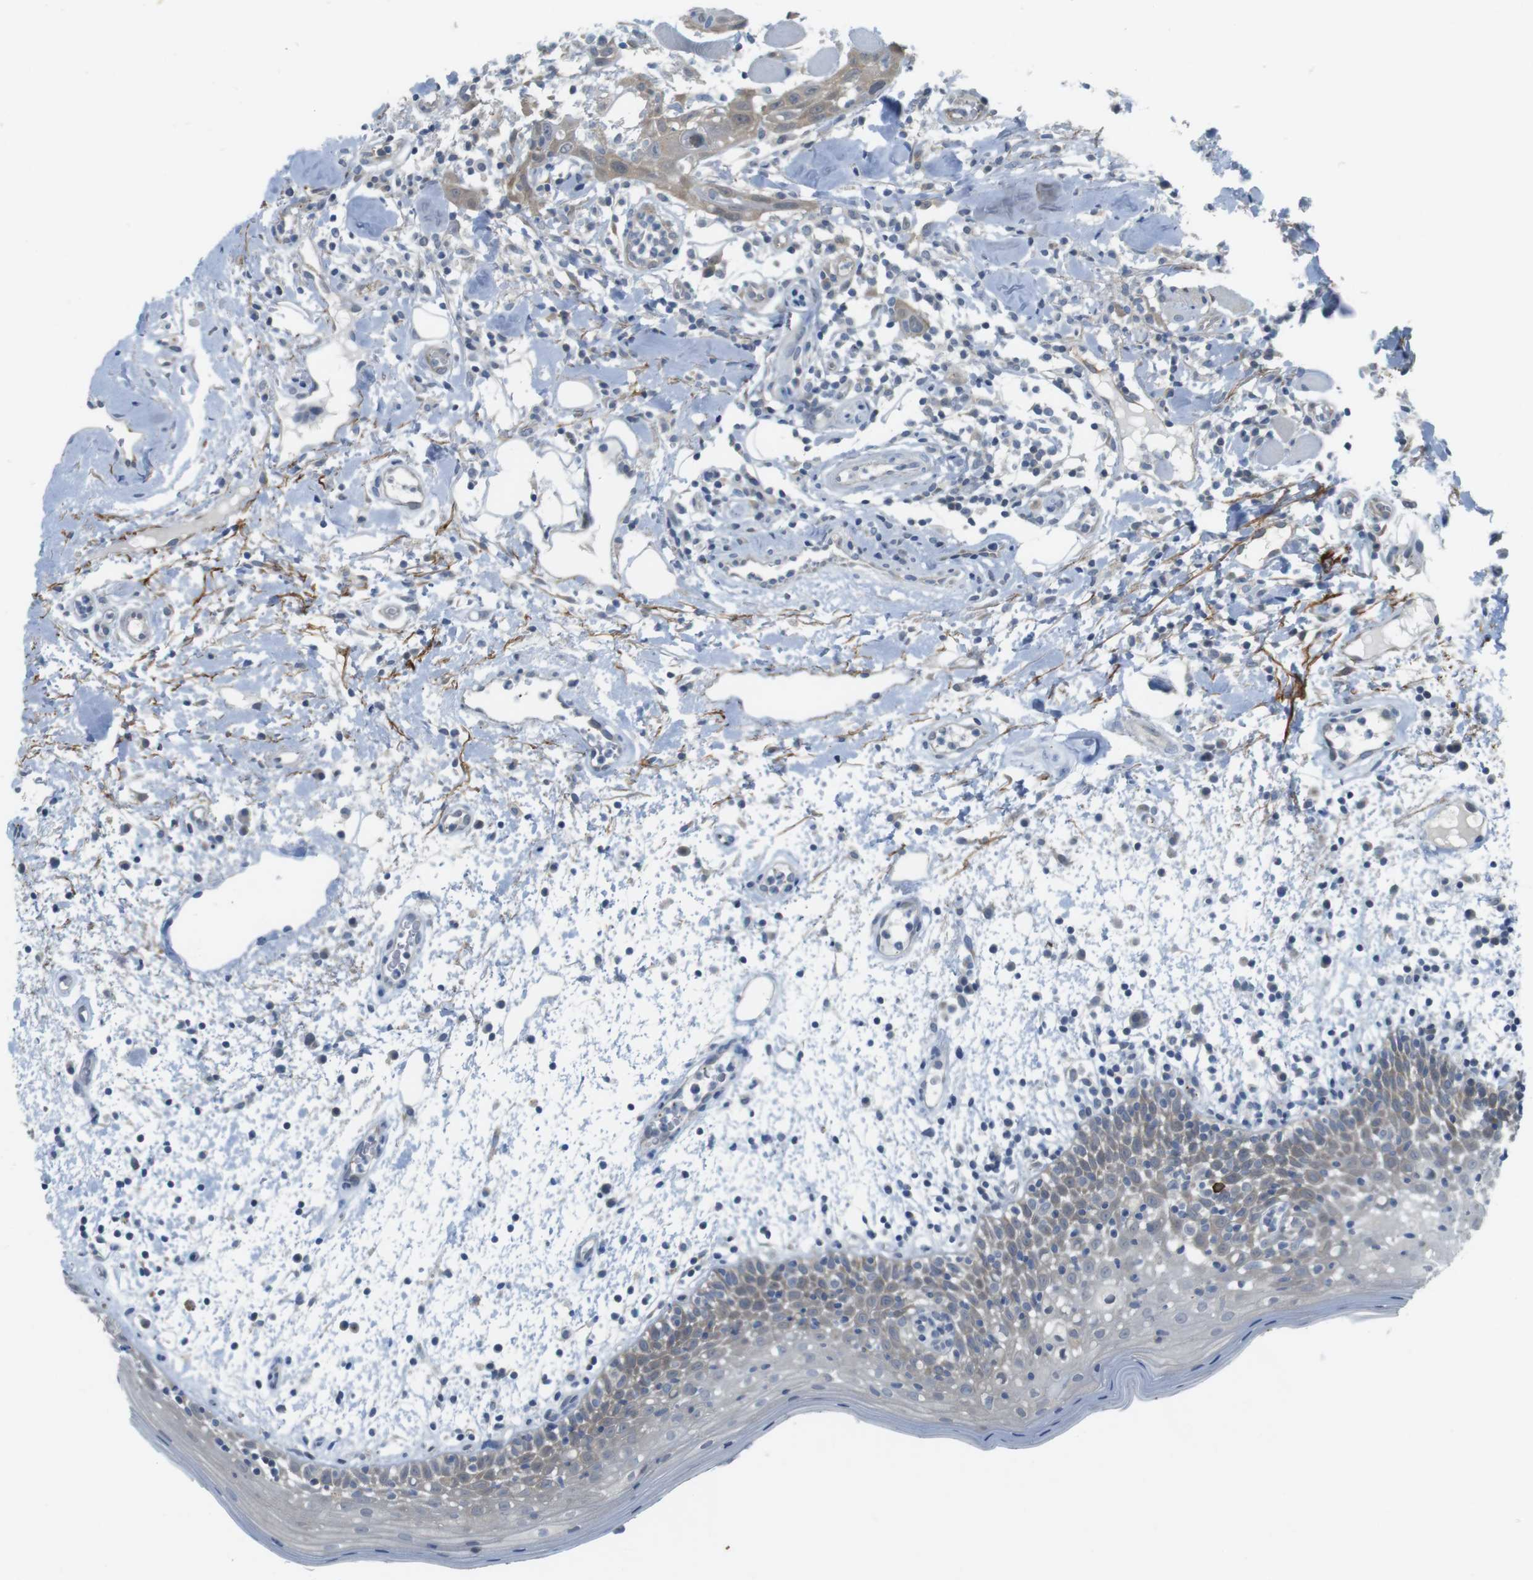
{"staining": {"intensity": "moderate", "quantity": "<25%", "location": "cytoplasmic/membranous"}, "tissue": "oral mucosa", "cell_type": "Squamous epithelial cells", "image_type": "normal", "snomed": [{"axis": "morphology", "description": "Normal tissue, NOS"}, {"axis": "morphology", "description": "Squamous cell carcinoma, NOS"}, {"axis": "topography", "description": "Skeletal muscle"}, {"axis": "topography", "description": "Oral tissue"}], "caption": "Oral mucosa stained for a protein (brown) exhibits moderate cytoplasmic/membranous positive staining in about <25% of squamous epithelial cells.", "gene": "CASP2", "patient": {"sex": "male", "age": 71}}